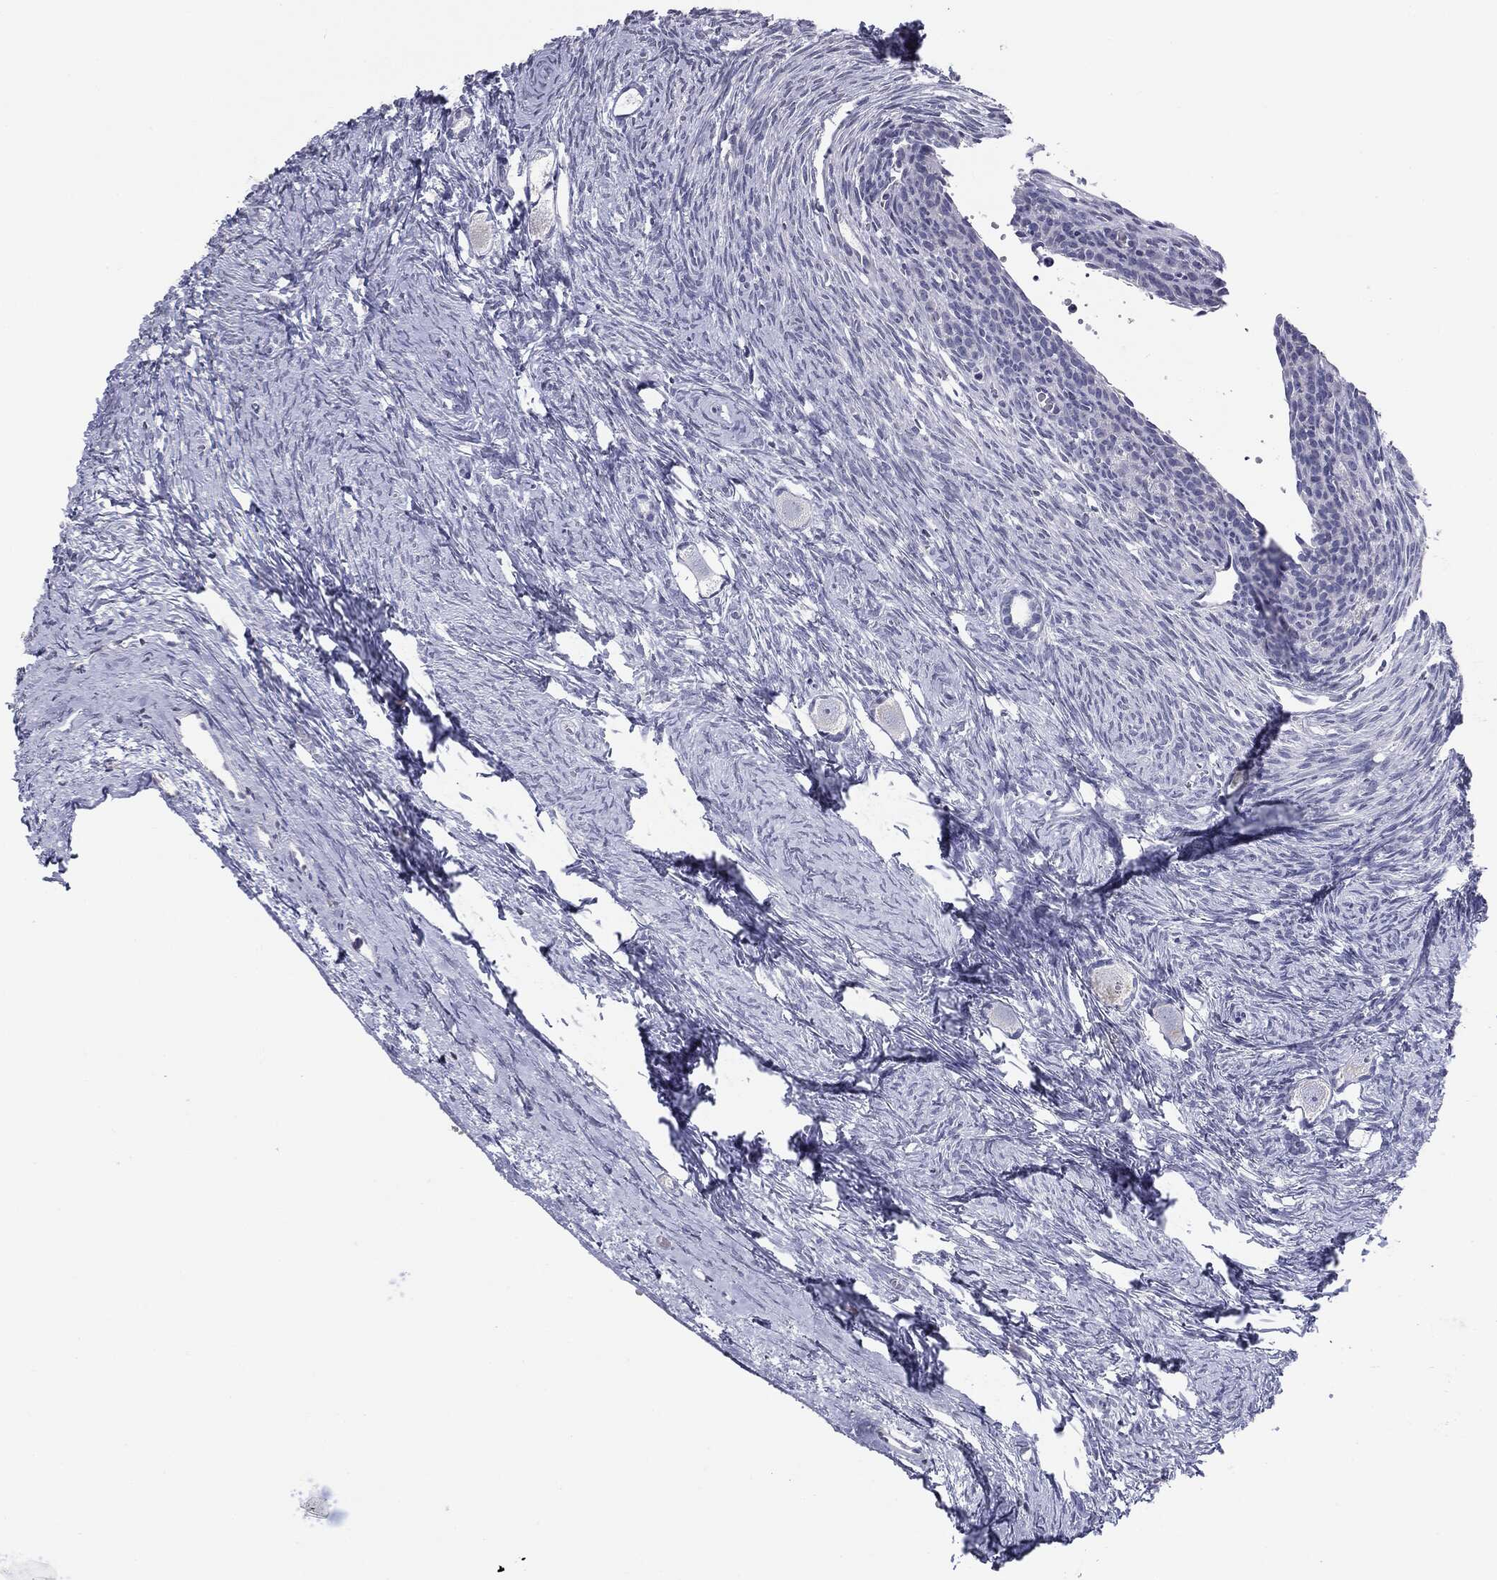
{"staining": {"intensity": "negative", "quantity": "none", "location": "none"}, "tissue": "ovary", "cell_type": "Follicle cells", "image_type": "normal", "snomed": [{"axis": "morphology", "description": "Normal tissue, NOS"}, {"axis": "topography", "description": "Ovary"}], "caption": "Follicle cells show no significant staining in normal ovary. (Immunohistochemistry, brightfield microscopy, high magnification).", "gene": "SERPINB4", "patient": {"sex": "female", "age": 27}}